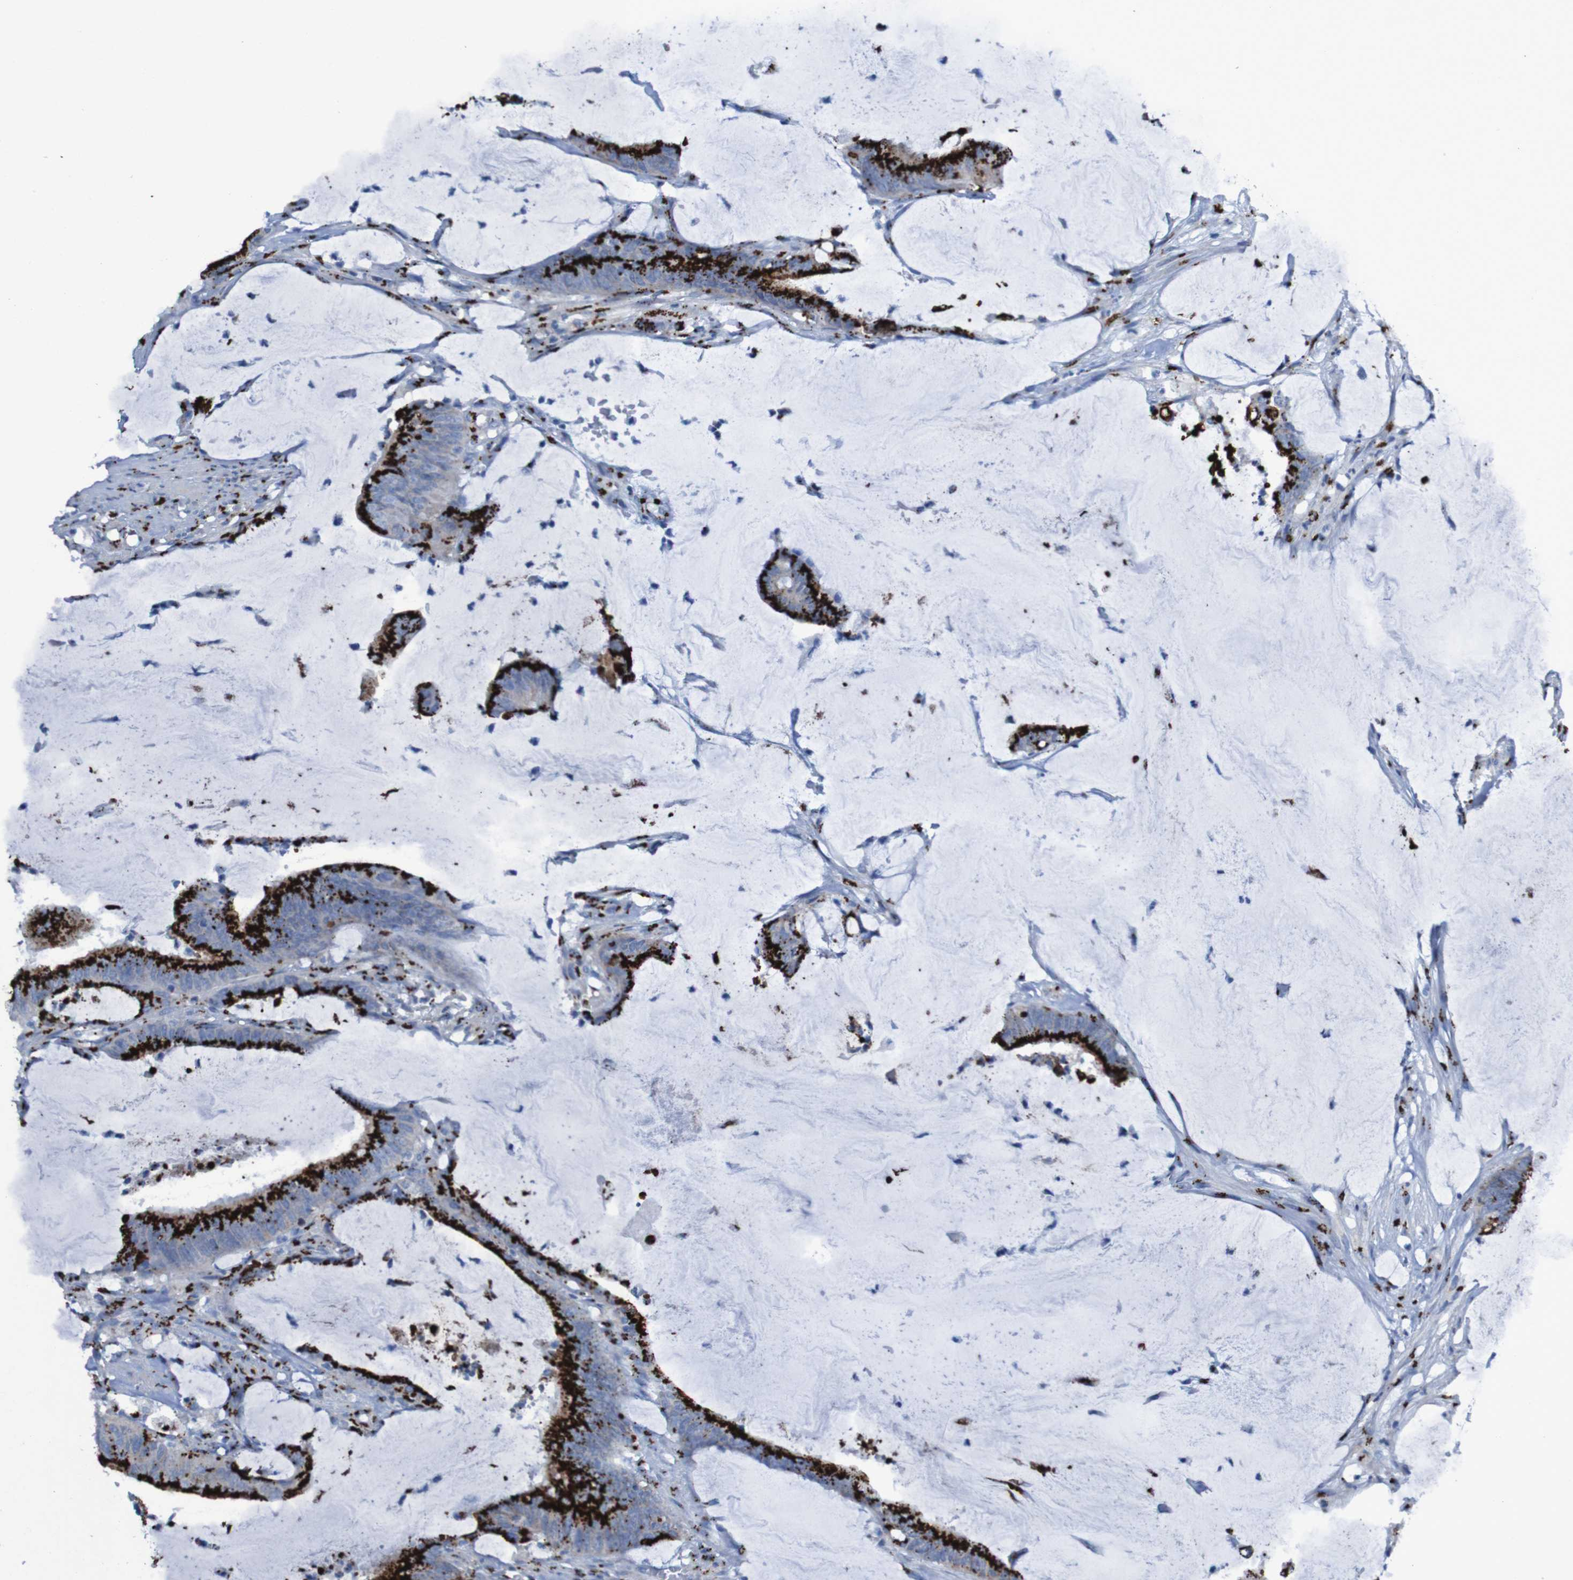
{"staining": {"intensity": "strong", "quantity": ">75%", "location": "cytoplasmic/membranous"}, "tissue": "colorectal cancer", "cell_type": "Tumor cells", "image_type": "cancer", "snomed": [{"axis": "morphology", "description": "Adenocarcinoma, NOS"}, {"axis": "topography", "description": "Rectum"}], "caption": "A high-resolution photomicrograph shows immunohistochemistry staining of colorectal adenocarcinoma, which demonstrates strong cytoplasmic/membranous positivity in about >75% of tumor cells.", "gene": "GOLM1", "patient": {"sex": "female", "age": 66}}